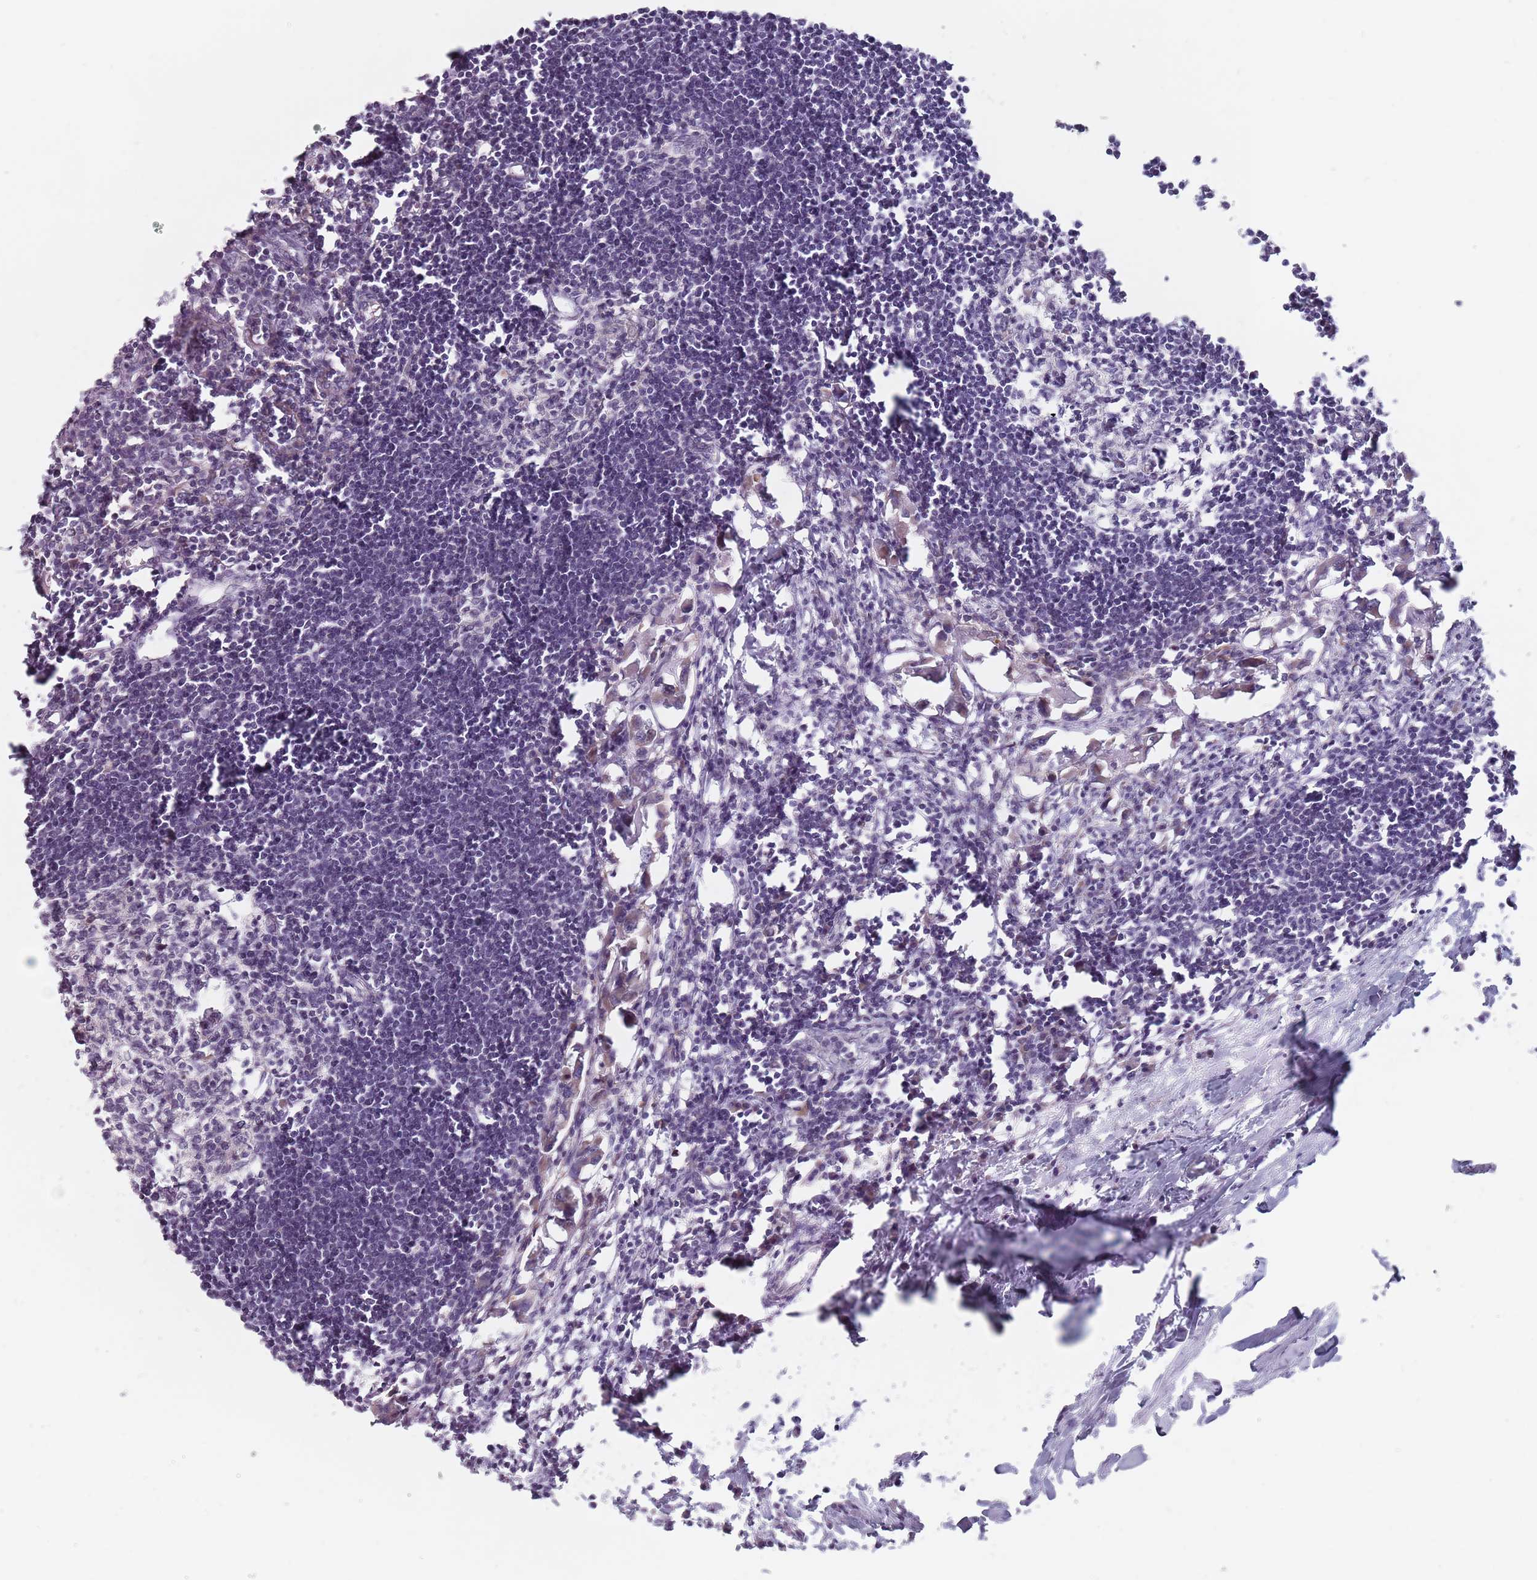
{"staining": {"intensity": "negative", "quantity": "none", "location": "none"}, "tissue": "lymph node", "cell_type": "Germinal center cells", "image_type": "normal", "snomed": [{"axis": "morphology", "description": "Normal tissue, NOS"}, {"axis": "morphology", "description": "Malignant melanoma, Metastatic site"}, {"axis": "topography", "description": "Lymph node"}], "caption": "Germinal center cells show no significant protein expression in unremarkable lymph node.", "gene": "ADAL", "patient": {"sex": "male", "age": 41}}